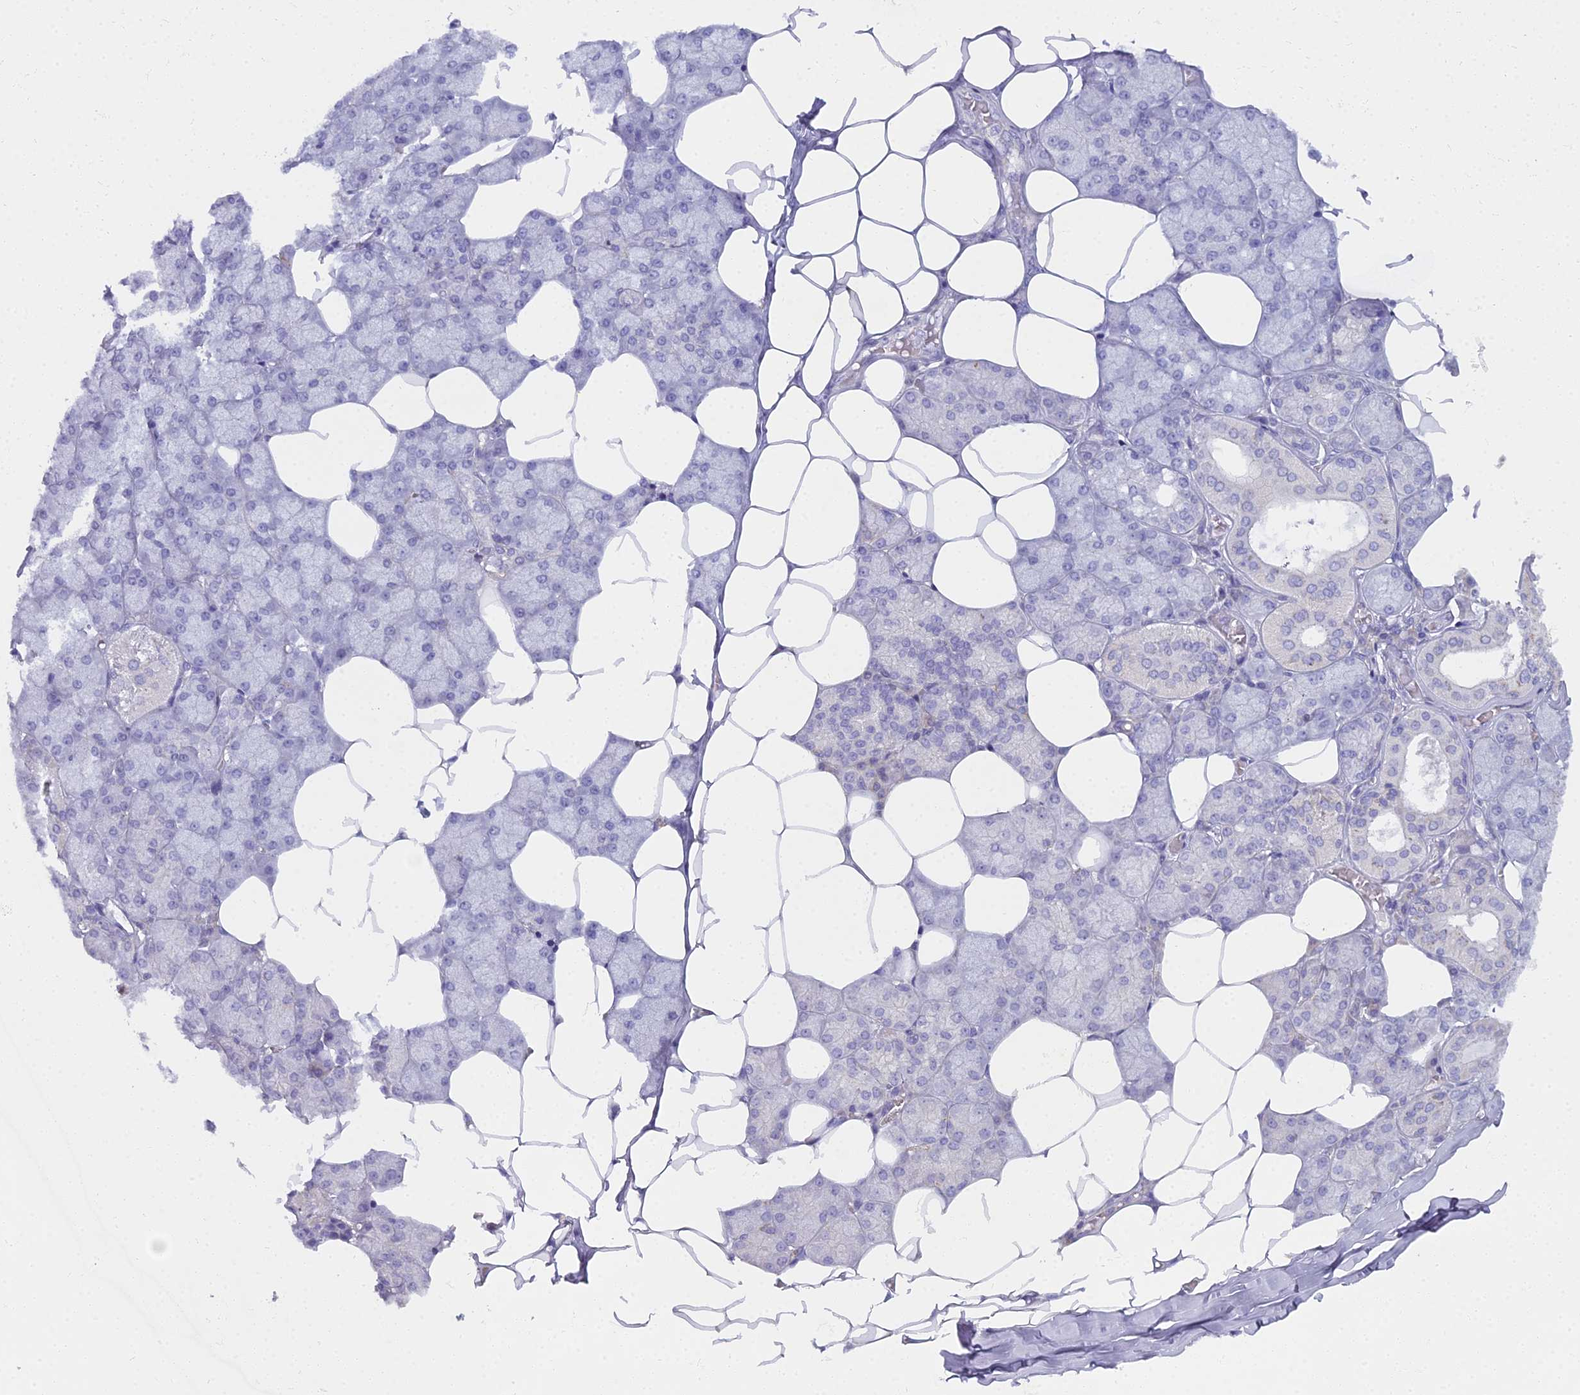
{"staining": {"intensity": "weak", "quantity": "<25%", "location": "cytoplasmic/membranous"}, "tissue": "salivary gland", "cell_type": "Glandular cells", "image_type": "normal", "snomed": [{"axis": "morphology", "description": "Normal tissue, NOS"}, {"axis": "topography", "description": "Salivary gland"}], "caption": "Glandular cells are negative for protein expression in benign human salivary gland.", "gene": "BLNK", "patient": {"sex": "male", "age": 62}}